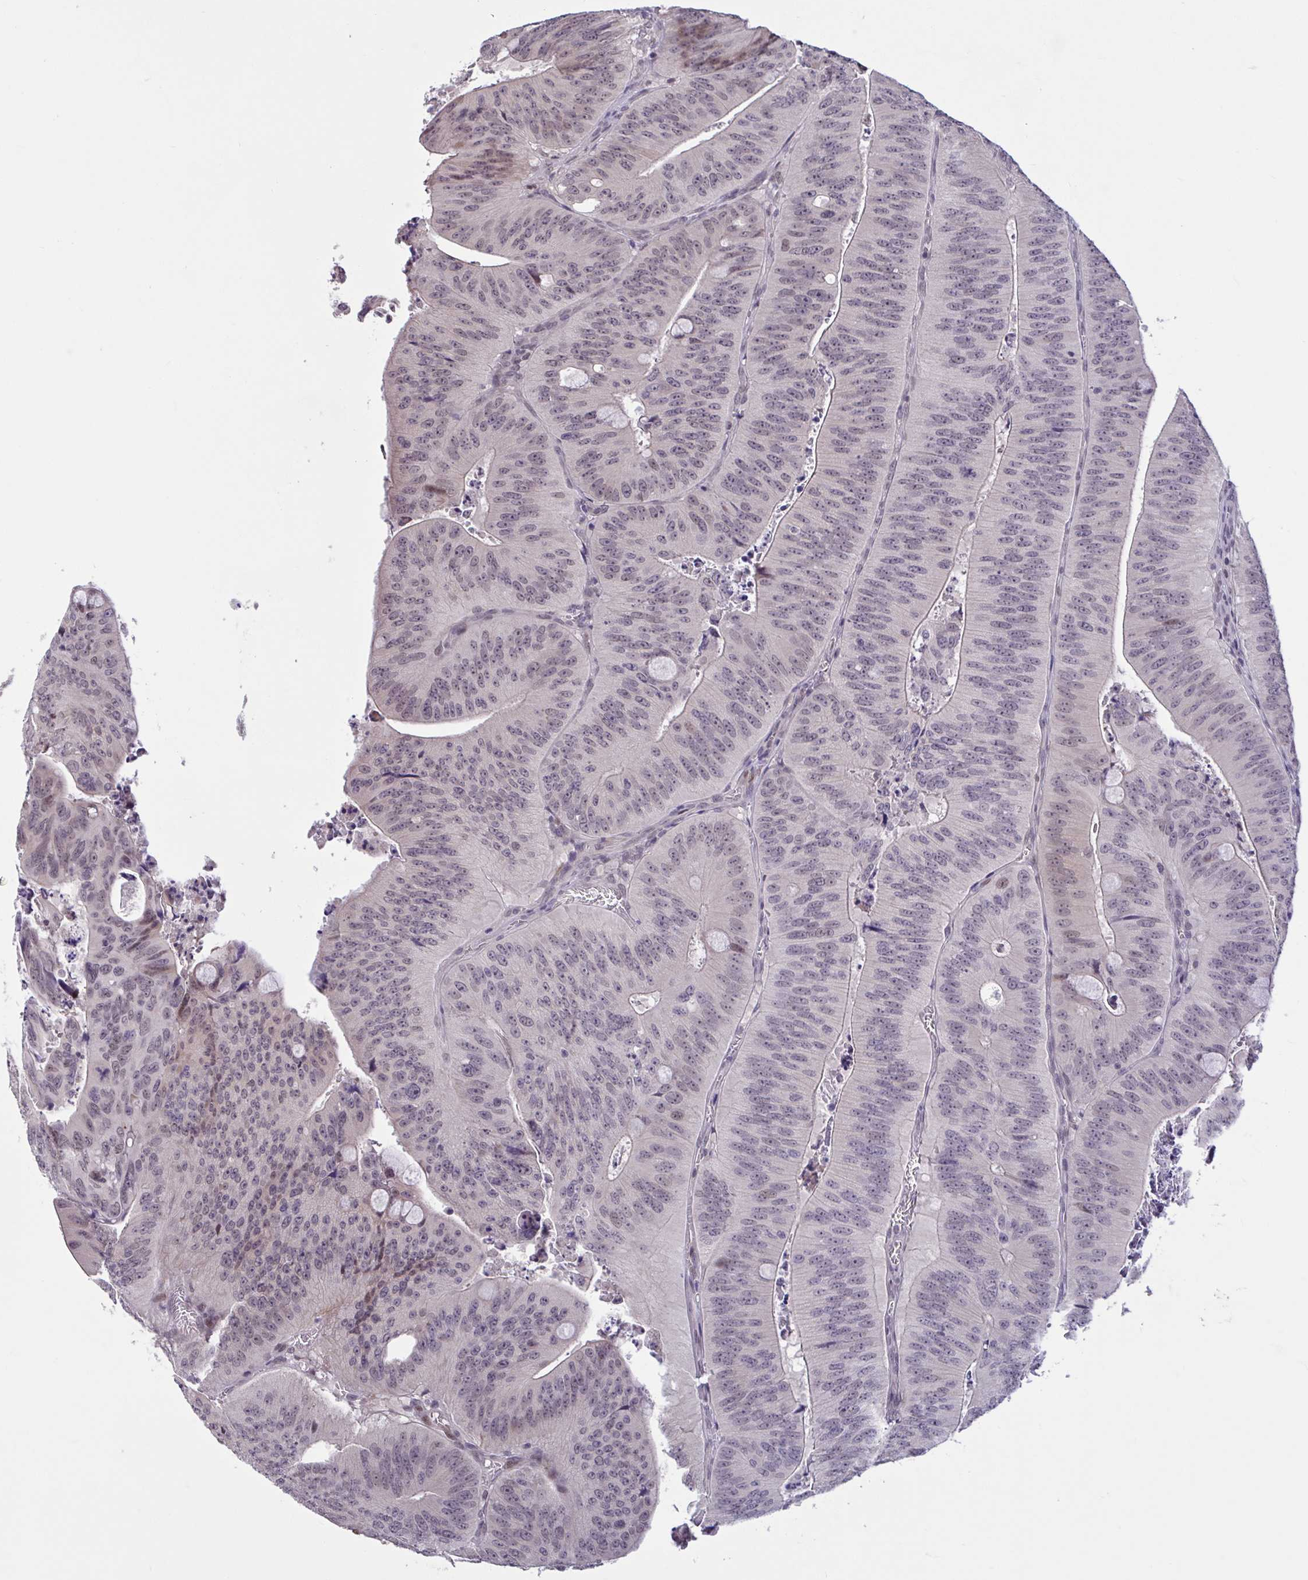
{"staining": {"intensity": "weak", "quantity": "<25%", "location": "nuclear"}, "tissue": "colorectal cancer", "cell_type": "Tumor cells", "image_type": "cancer", "snomed": [{"axis": "morphology", "description": "Adenocarcinoma, NOS"}, {"axis": "topography", "description": "Colon"}], "caption": "Immunohistochemistry (IHC) histopathology image of neoplastic tissue: adenocarcinoma (colorectal) stained with DAB reveals no significant protein expression in tumor cells.", "gene": "ZNF414", "patient": {"sex": "male", "age": 62}}